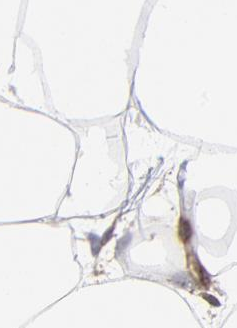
{"staining": {"intensity": "negative", "quantity": "none", "location": "none"}, "tissue": "adipose tissue", "cell_type": "Adipocytes", "image_type": "normal", "snomed": [{"axis": "morphology", "description": "Normal tissue, NOS"}, {"axis": "morphology", "description": "Duct carcinoma"}, {"axis": "topography", "description": "Breast"}, {"axis": "topography", "description": "Adipose tissue"}], "caption": "Adipocytes show no significant expression in benign adipose tissue.", "gene": "PXN", "patient": {"sex": "female", "age": 37}}